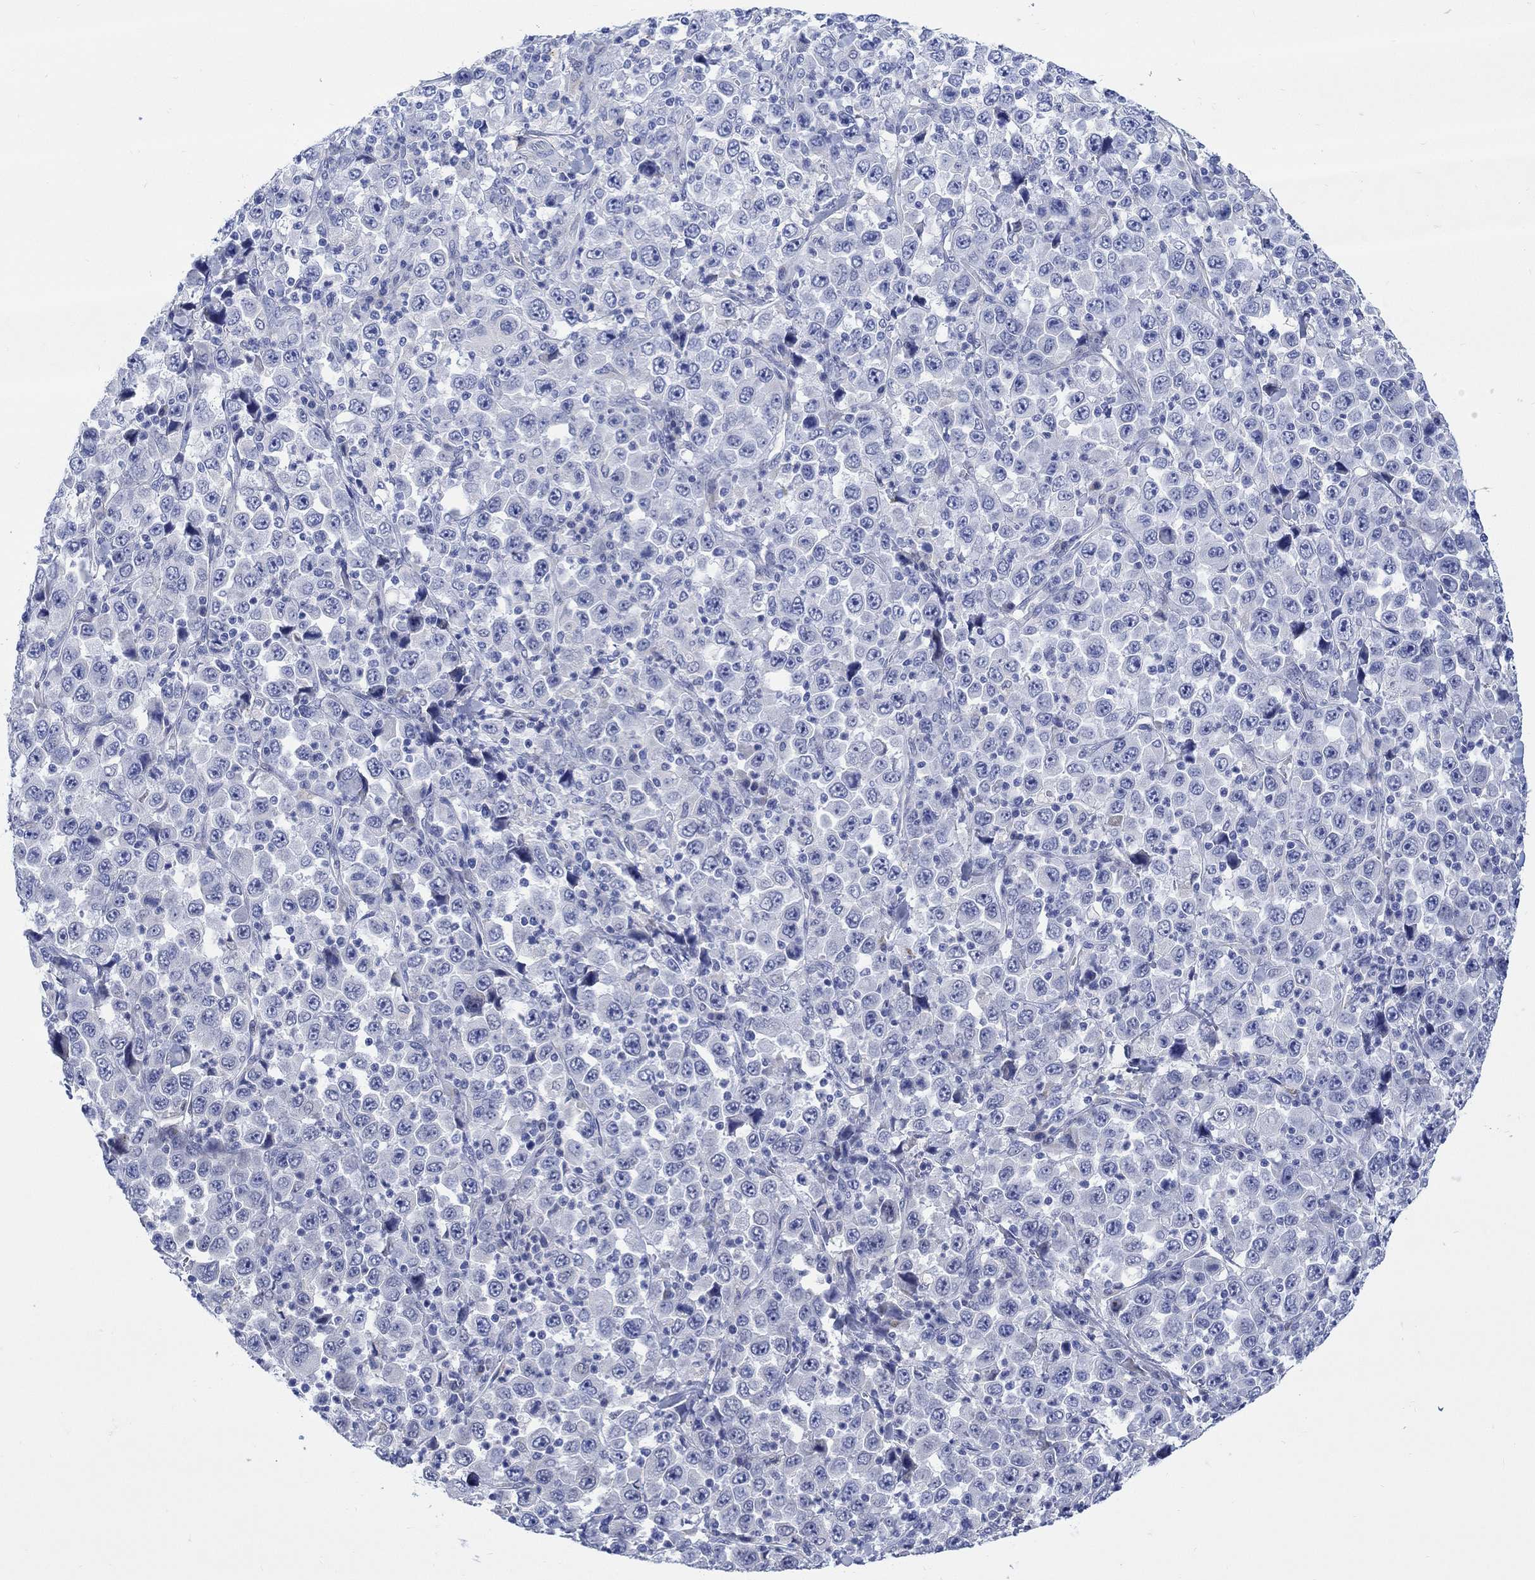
{"staining": {"intensity": "negative", "quantity": "none", "location": "none"}, "tissue": "stomach cancer", "cell_type": "Tumor cells", "image_type": "cancer", "snomed": [{"axis": "morphology", "description": "Normal tissue, NOS"}, {"axis": "morphology", "description": "Adenocarcinoma, NOS"}, {"axis": "topography", "description": "Stomach, upper"}, {"axis": "topography", "description": "Stomach"}], "caption": "IHC image of neoplastic tissue: stomach cancer stained with DAB exhibits no significant protein expression in tumor cells. Nuclei are stained in blue.", "gene": "MYL1", "patient": {"sex": "male", "age": 59}}